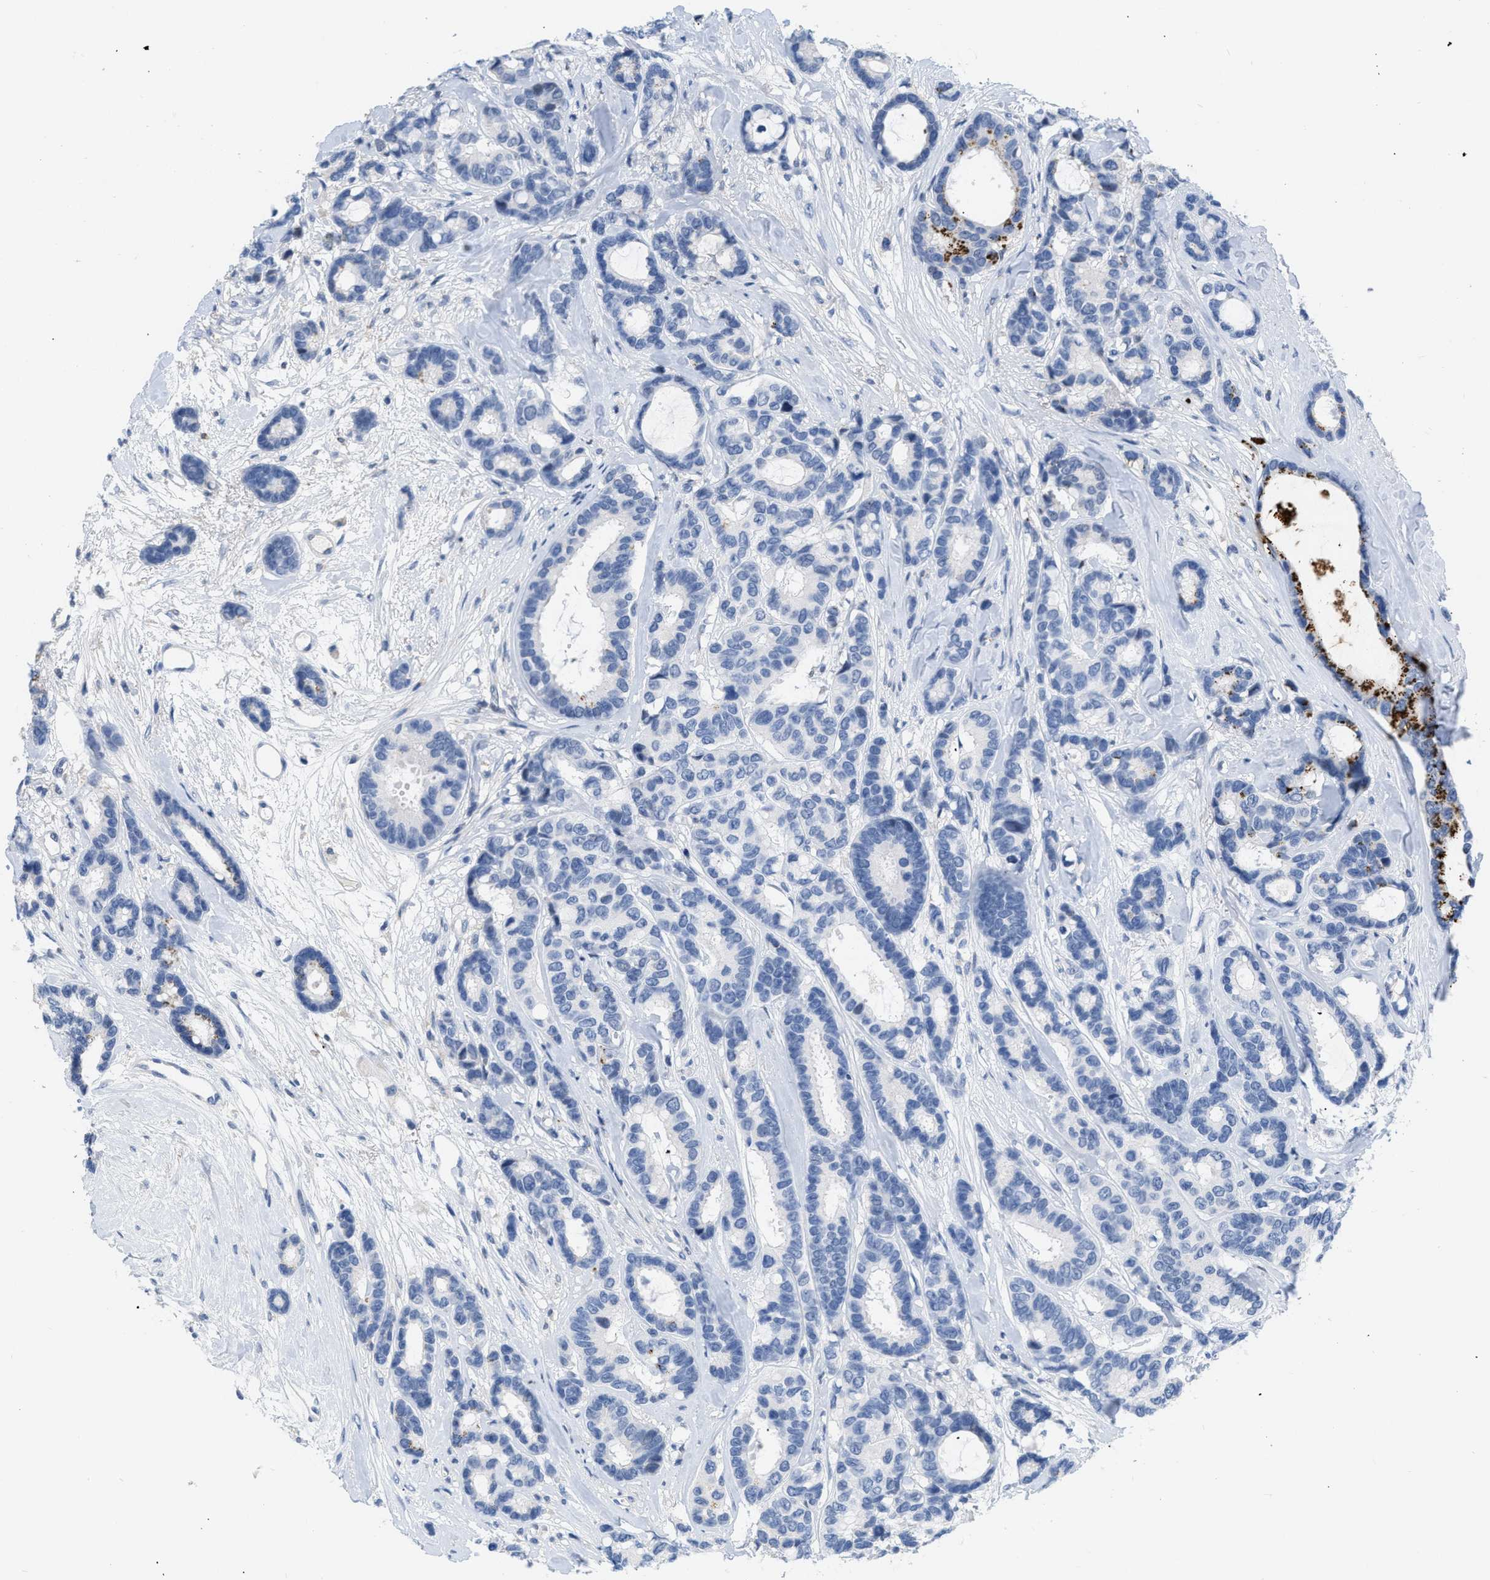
{"staining": {"intensity": "negative", "quantity": "none", "location": "none"}, "tissue": "breast cancer", "cell_type": "Tumor cells", "image_type": "cancer", "snomed": [{"axis": "morphology", "description": "Duct carcinoma"}, {"axis": "topography", "description": "Breast"}], "caption": "Tumor cells show no significant protein positivity in breast infiltrating ductal carcinoma.", "gene": "BOLL", "patient": {"sex": "female", "age": 87}}